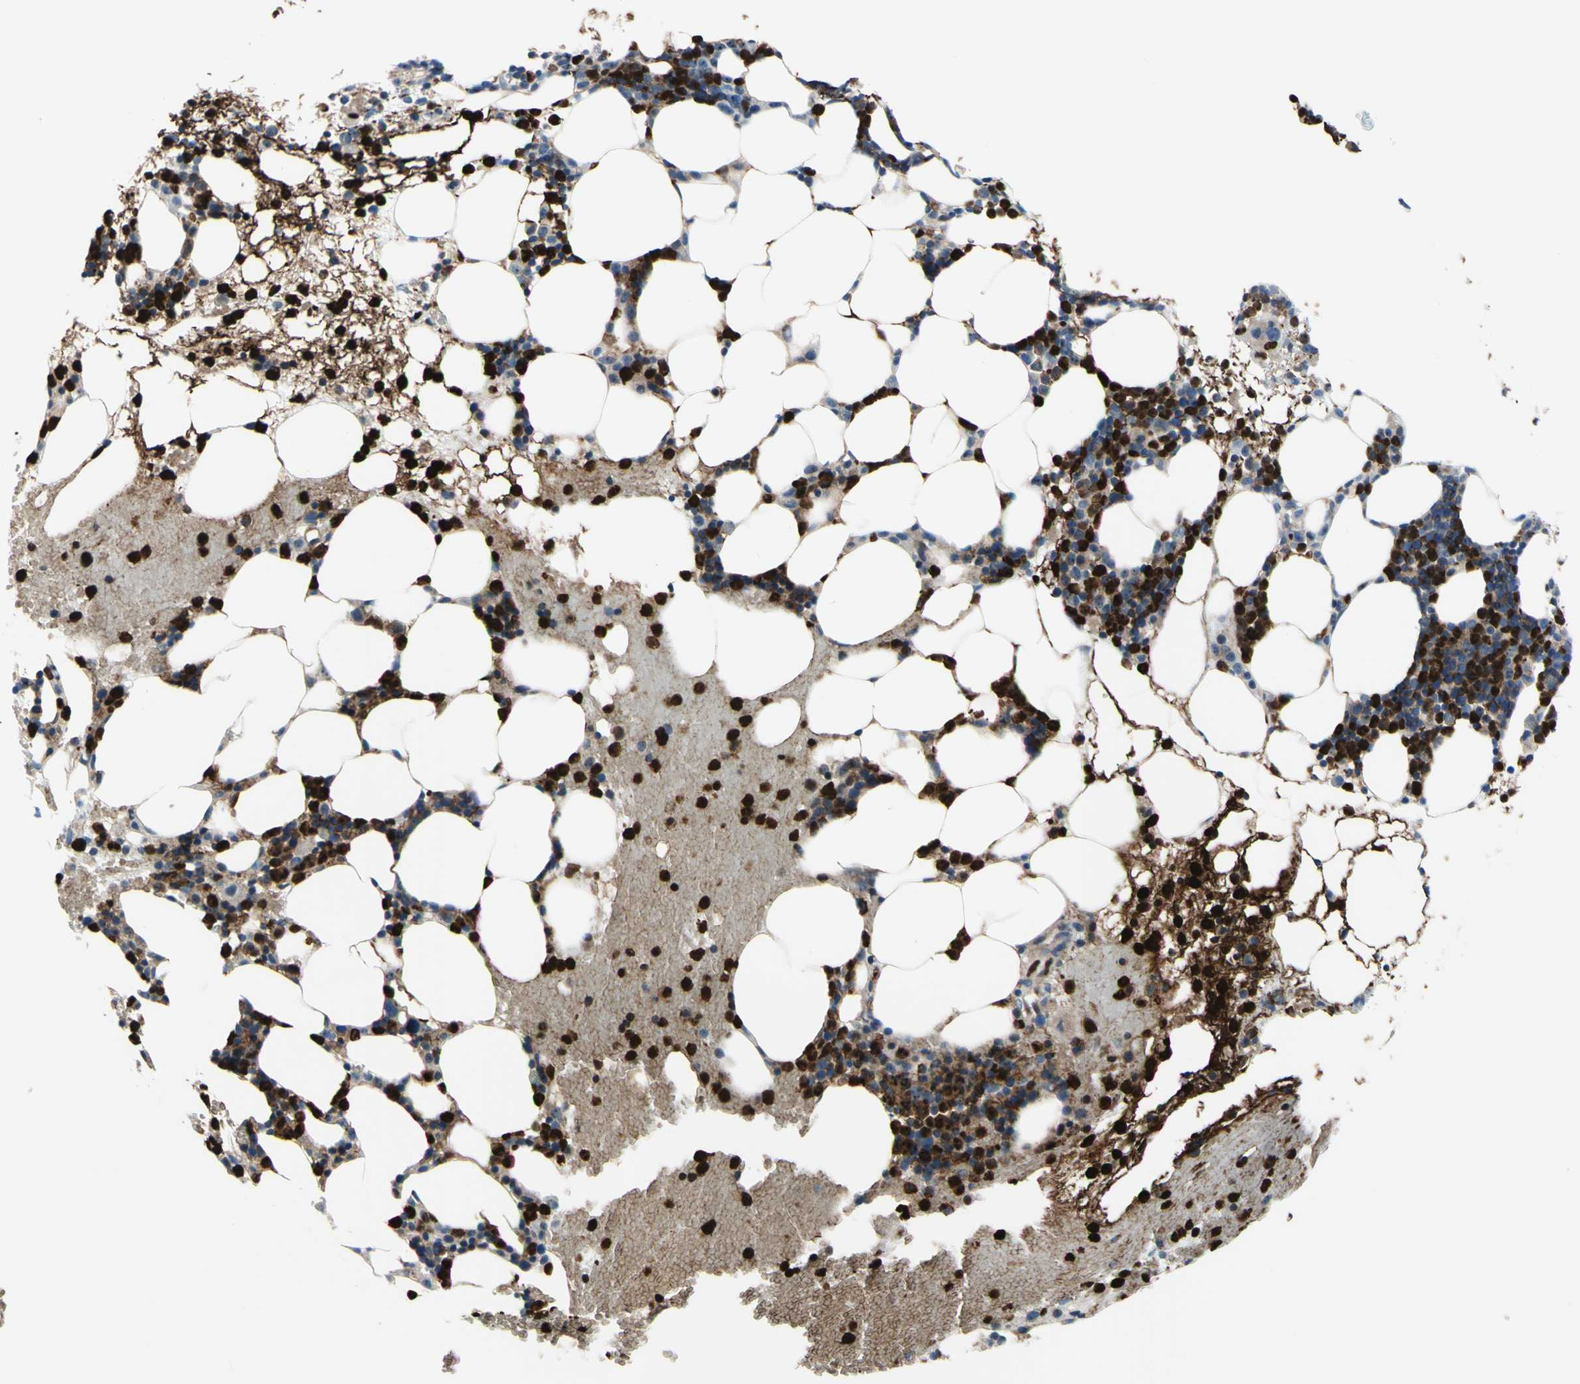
{"staining": {"intensity": "strong", "quantity": ">75%", "location": "cytoplasmic/membranous,nuclear"}, "tissue": "bone marrow", "cell_type": "Hematopoietic cells", "image_type": "normal", "snomed": [{"axis": "morphology", "description": "Normal tissue, NOS"}, {"axis": "morphology", "description": "Inflammation, NOS"}, {"axis": "topography", "description": "Bone marrow"}], "caption": "A photomicrograph of bone marrow stained for a protein reveals strong cytoplasmic/membranous,nuclear brown staining in hematopoietic cells.", "gene": "USP9X", "patient": {"sex": "female", "age": 79}}